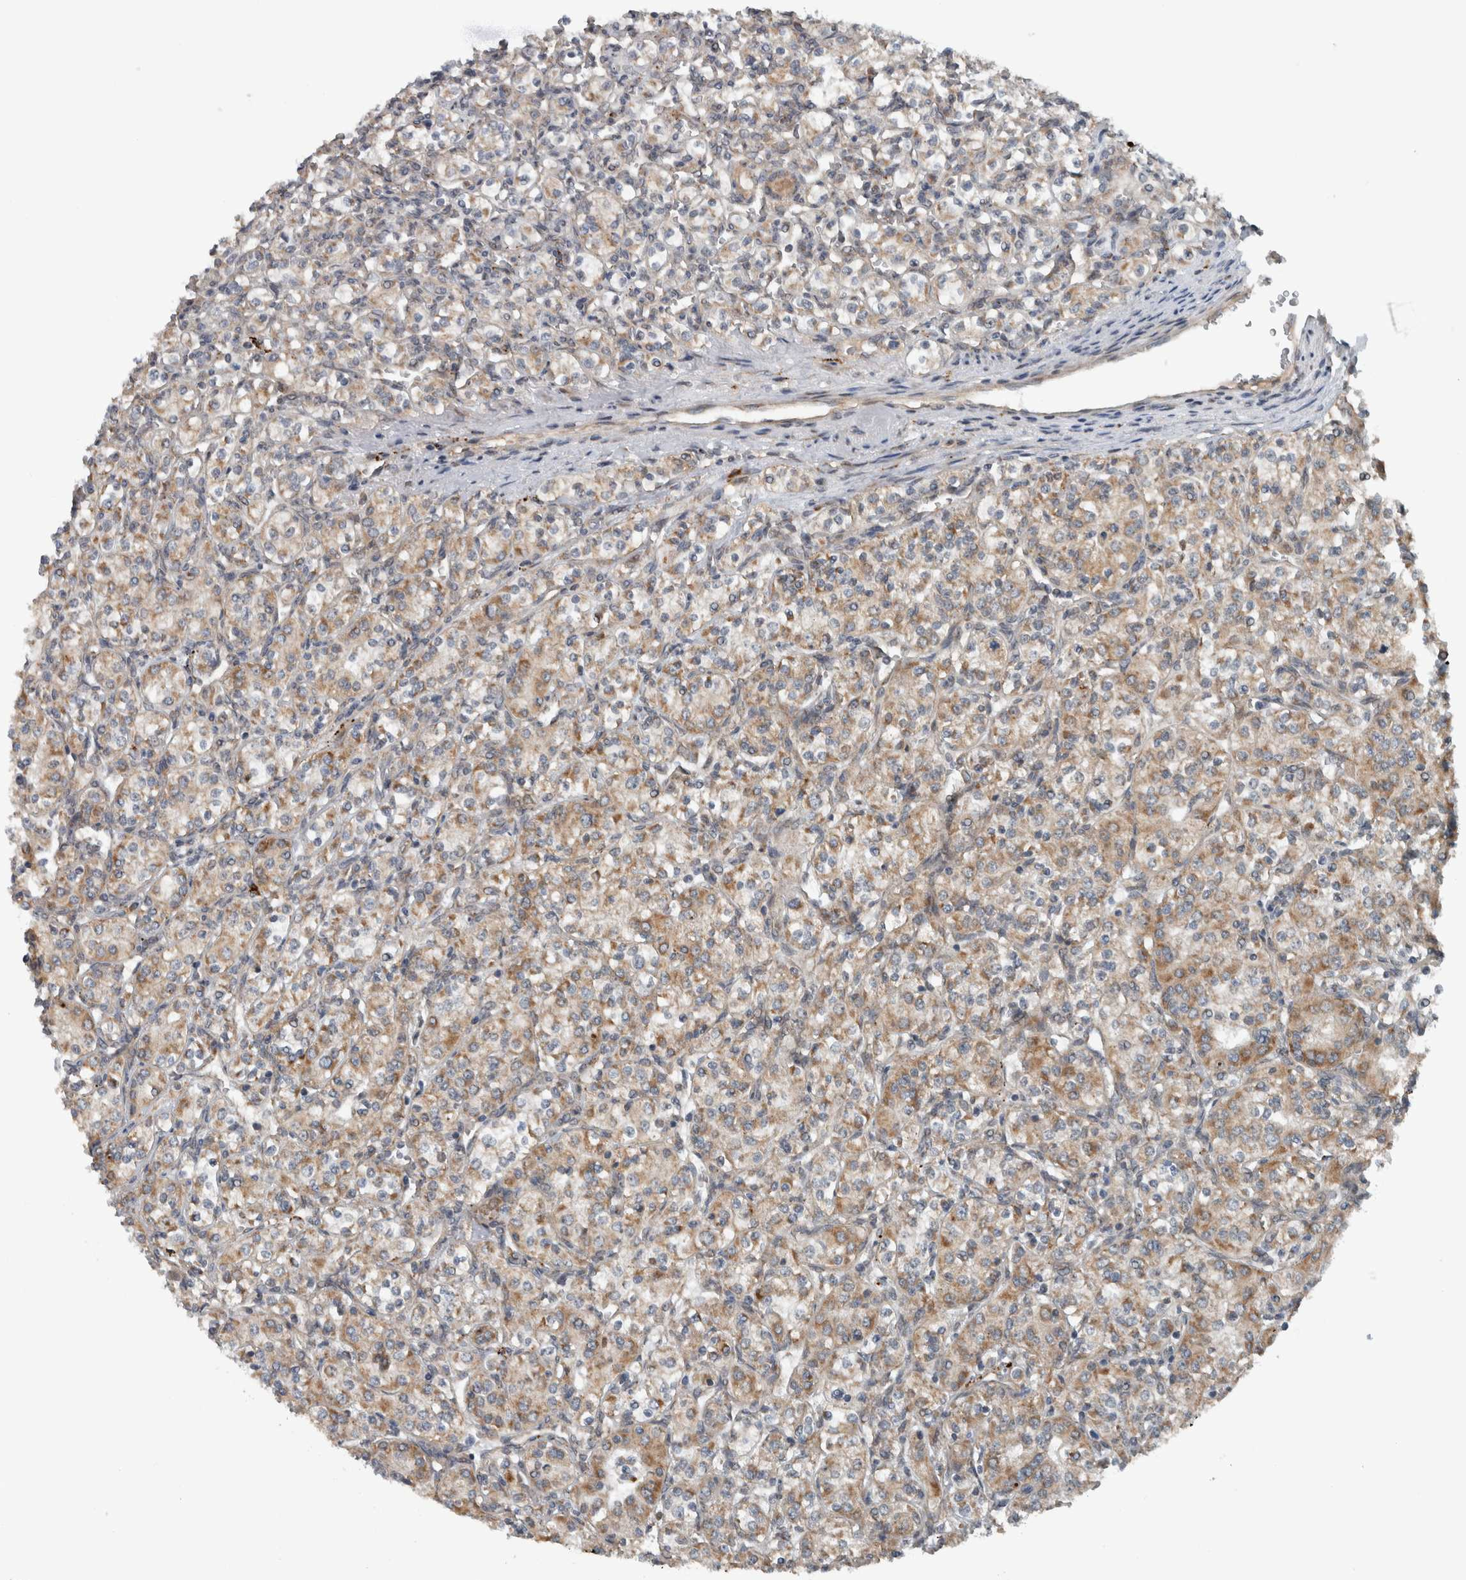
{"staining": {"intensity": "moderate", "quantity": "25%-75%", "location": "cytoplasmic/membranous"}, "tissue": "renal cancer", "cell_type": "Tumor cells", "image_type": "cancer", "snomed": [{"axis": "morphology", "description": "Adenocarcinoma, NOS"}, {"axis": "topography", "description": "Kidney"}], "caption": "A medium amount of moderate cytoplasmic/membranous expression is identified in about 25%-75% of tumor cells in adenocarcinoma (renal) tissue.", "gene": "GBA2", "patient": {"sex": "male", "age": 77}}